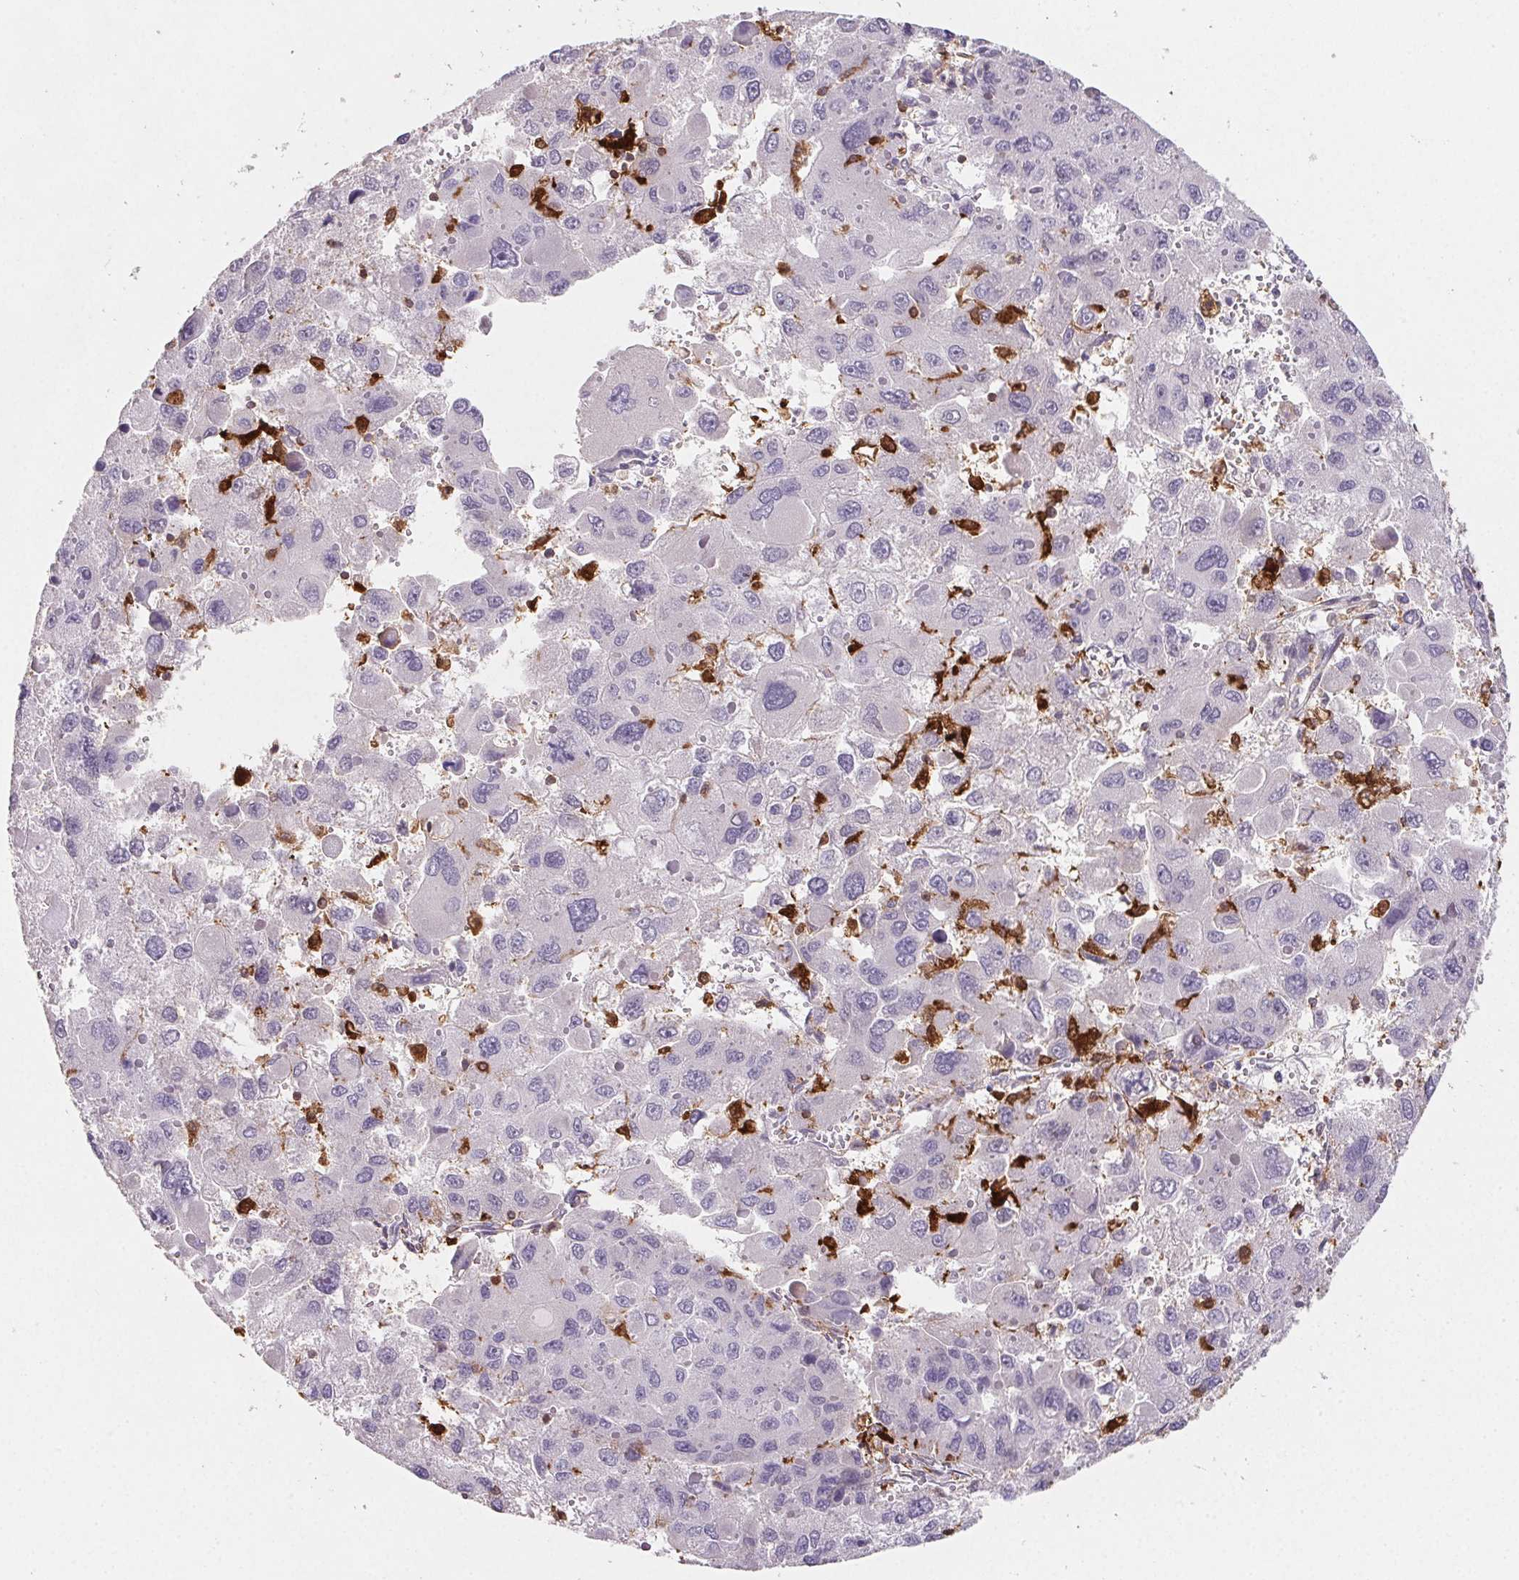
{"staining": {"intensity": "negative", "quantity": "none", "location": "none"}, "tissue": "liver cancer", "cell_type": "Tumor cells", "image_type": "cancer", "snomed": [{"axis": "morphology", "description": "Carcinoma, Hepatocellular, NOS"}, {"axis": "topography", "description": "Liver"}], "caption": "Tumor cells are negative for protein expression in human hepatocellular carcinoma (liver).", "gene": "GBP1", "patient": {"sex": "female", "age": 41}}